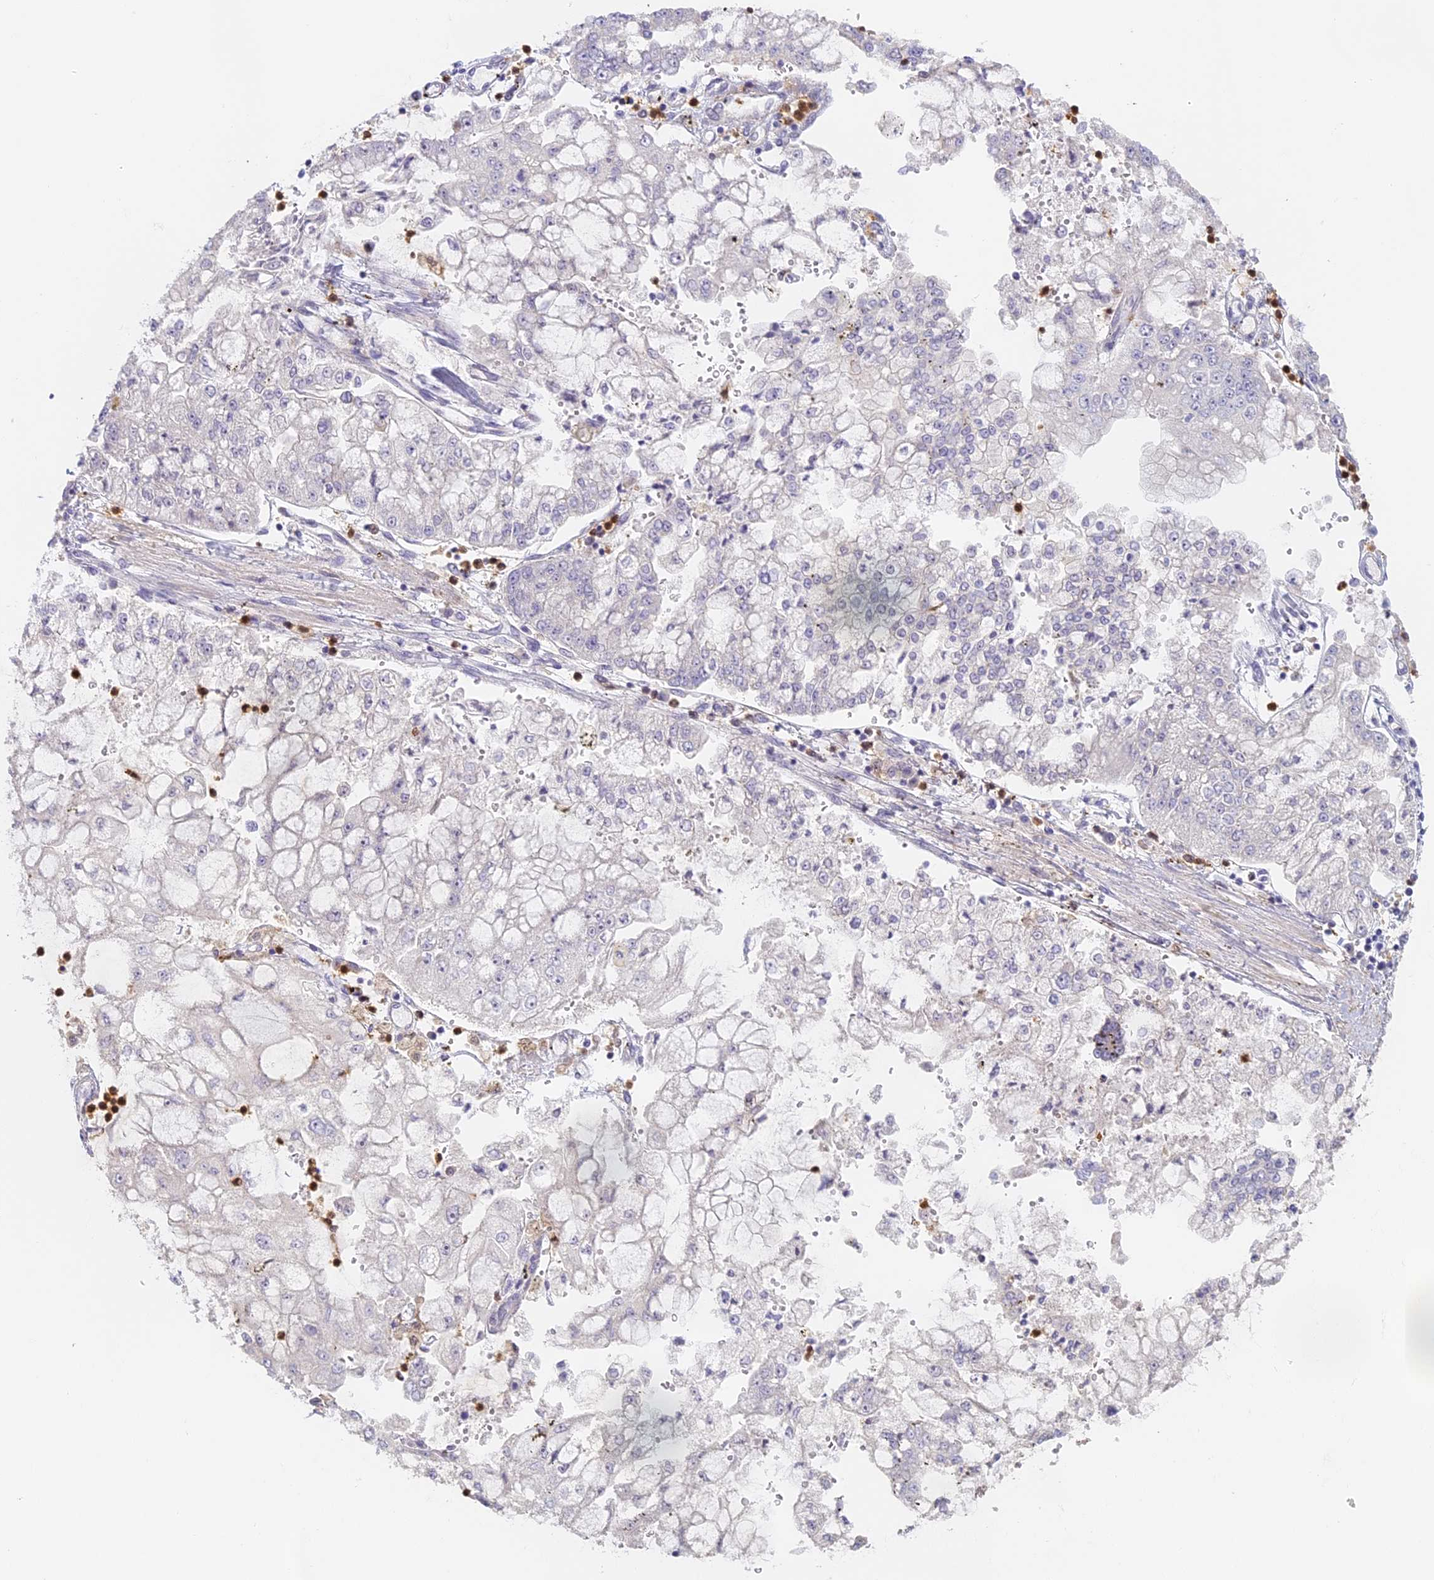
{"staining": {"intensity": "negative", "quantity": "none", "location": "none"}, "tissue": "stomach cancer", "cell_type": "Tumor cells", "image_type": "cancer", "snomed": [{"axis": "morphology", "description": "Adenocarcinoma, NOS"}, {"axis": "topography", "description": "Stomach"}], "caption": "Stomach cancer stained for a protein using IHC shows no staining tumor cells.", "gene": "NCF4", "patient": {"sex": "male", "age": 76}}